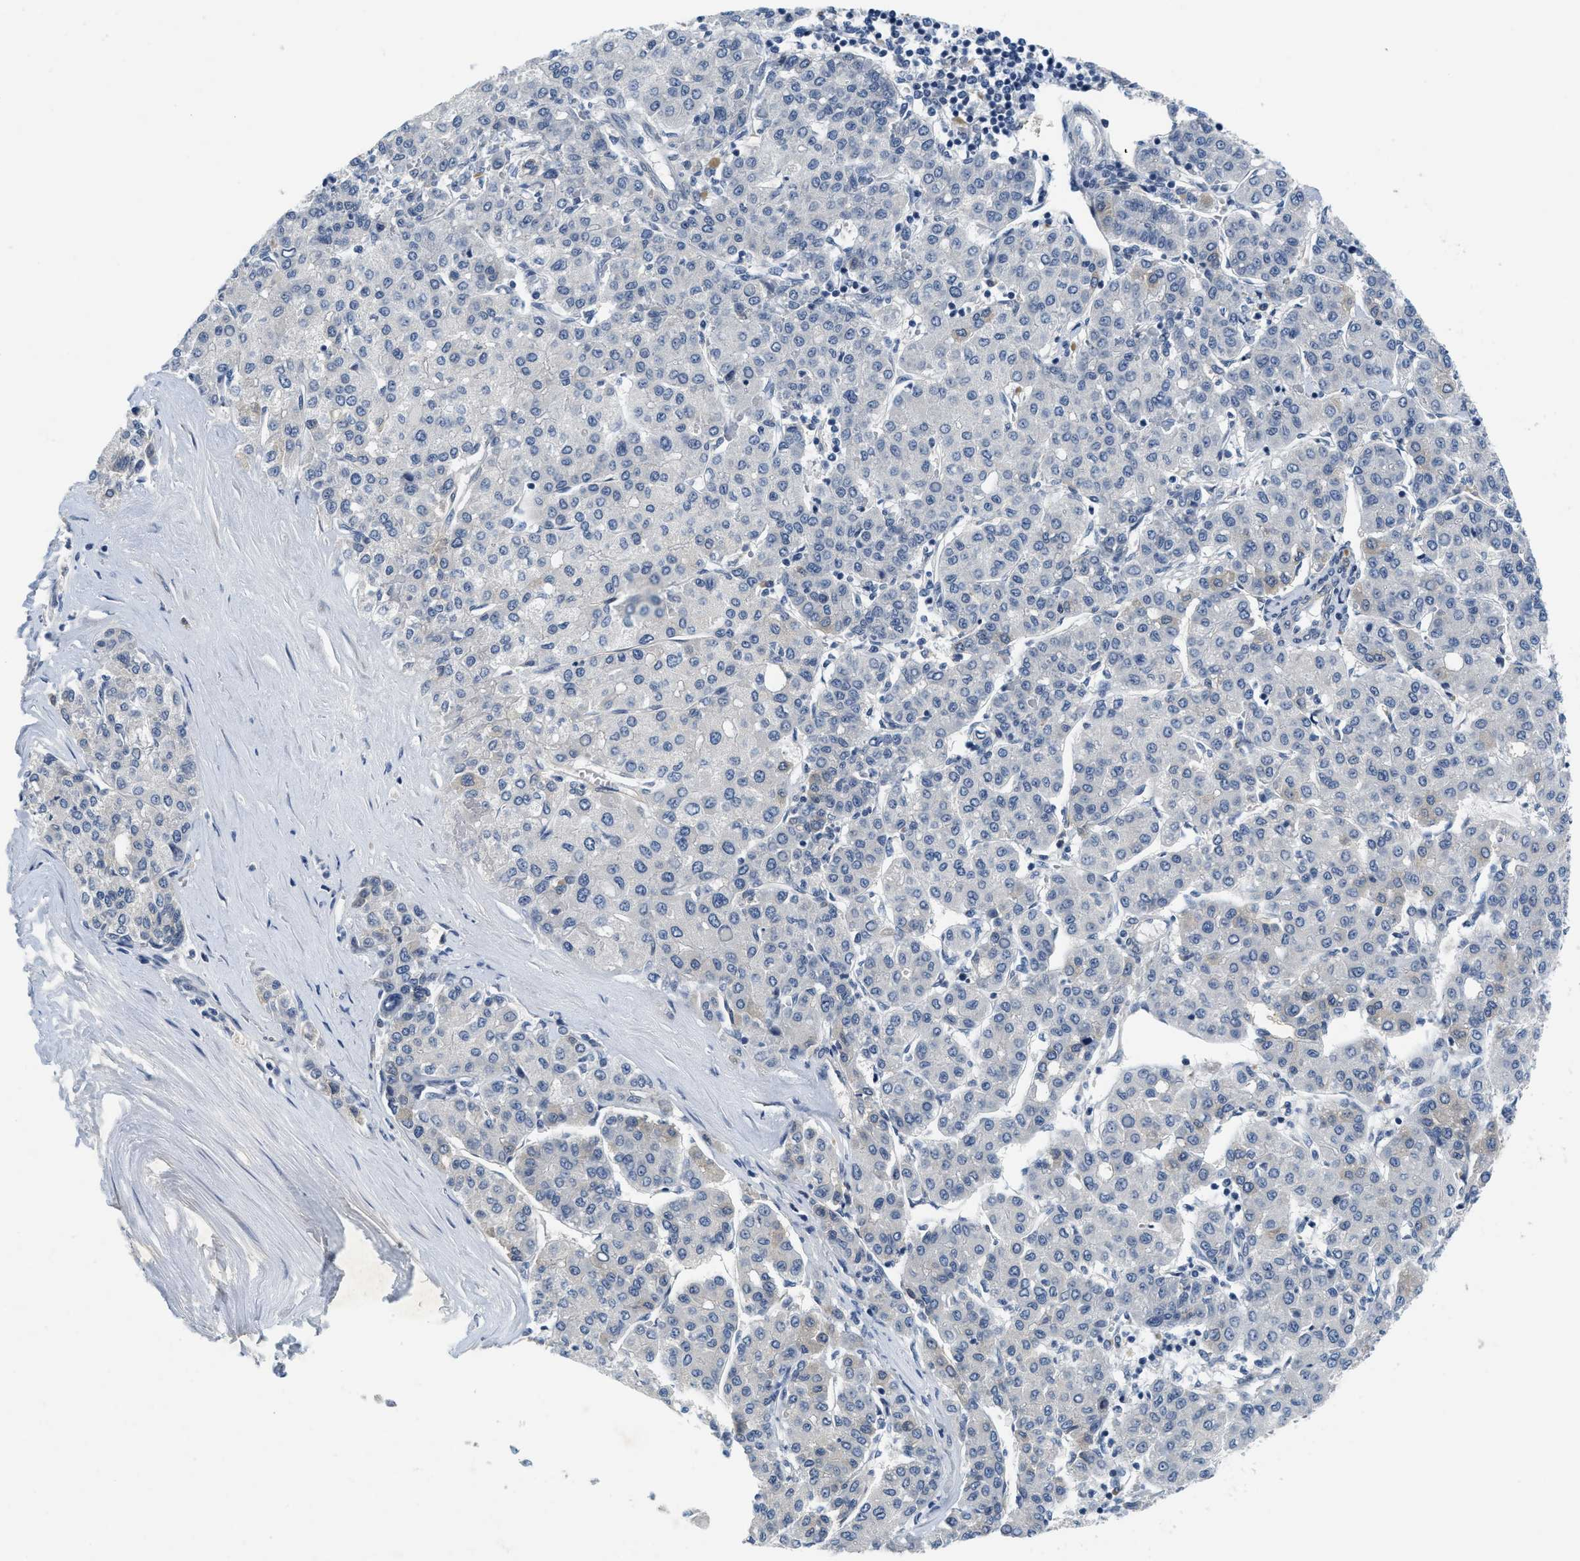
{"staining": {"intensity": "negative", "quantity": "none", "location": "none"}, "tissue": "liver cancer", "cell_type": "Tumor cells", "image_type": "cancer", "snomed": [{"axis": "morphology", "description": "Carcinoma, Hepatocellular, NOS"}, {"axis": "topography", "description": "Liver"}], "caption": "IHC micrograph of neoplastic tissue: liver cancer stained with DAB (3,3'-diaminobenzidine) displays no significant protein positivity in tumor cells.", "gene": "MZF1", "patient": {"sex": "male", "age": 65}}